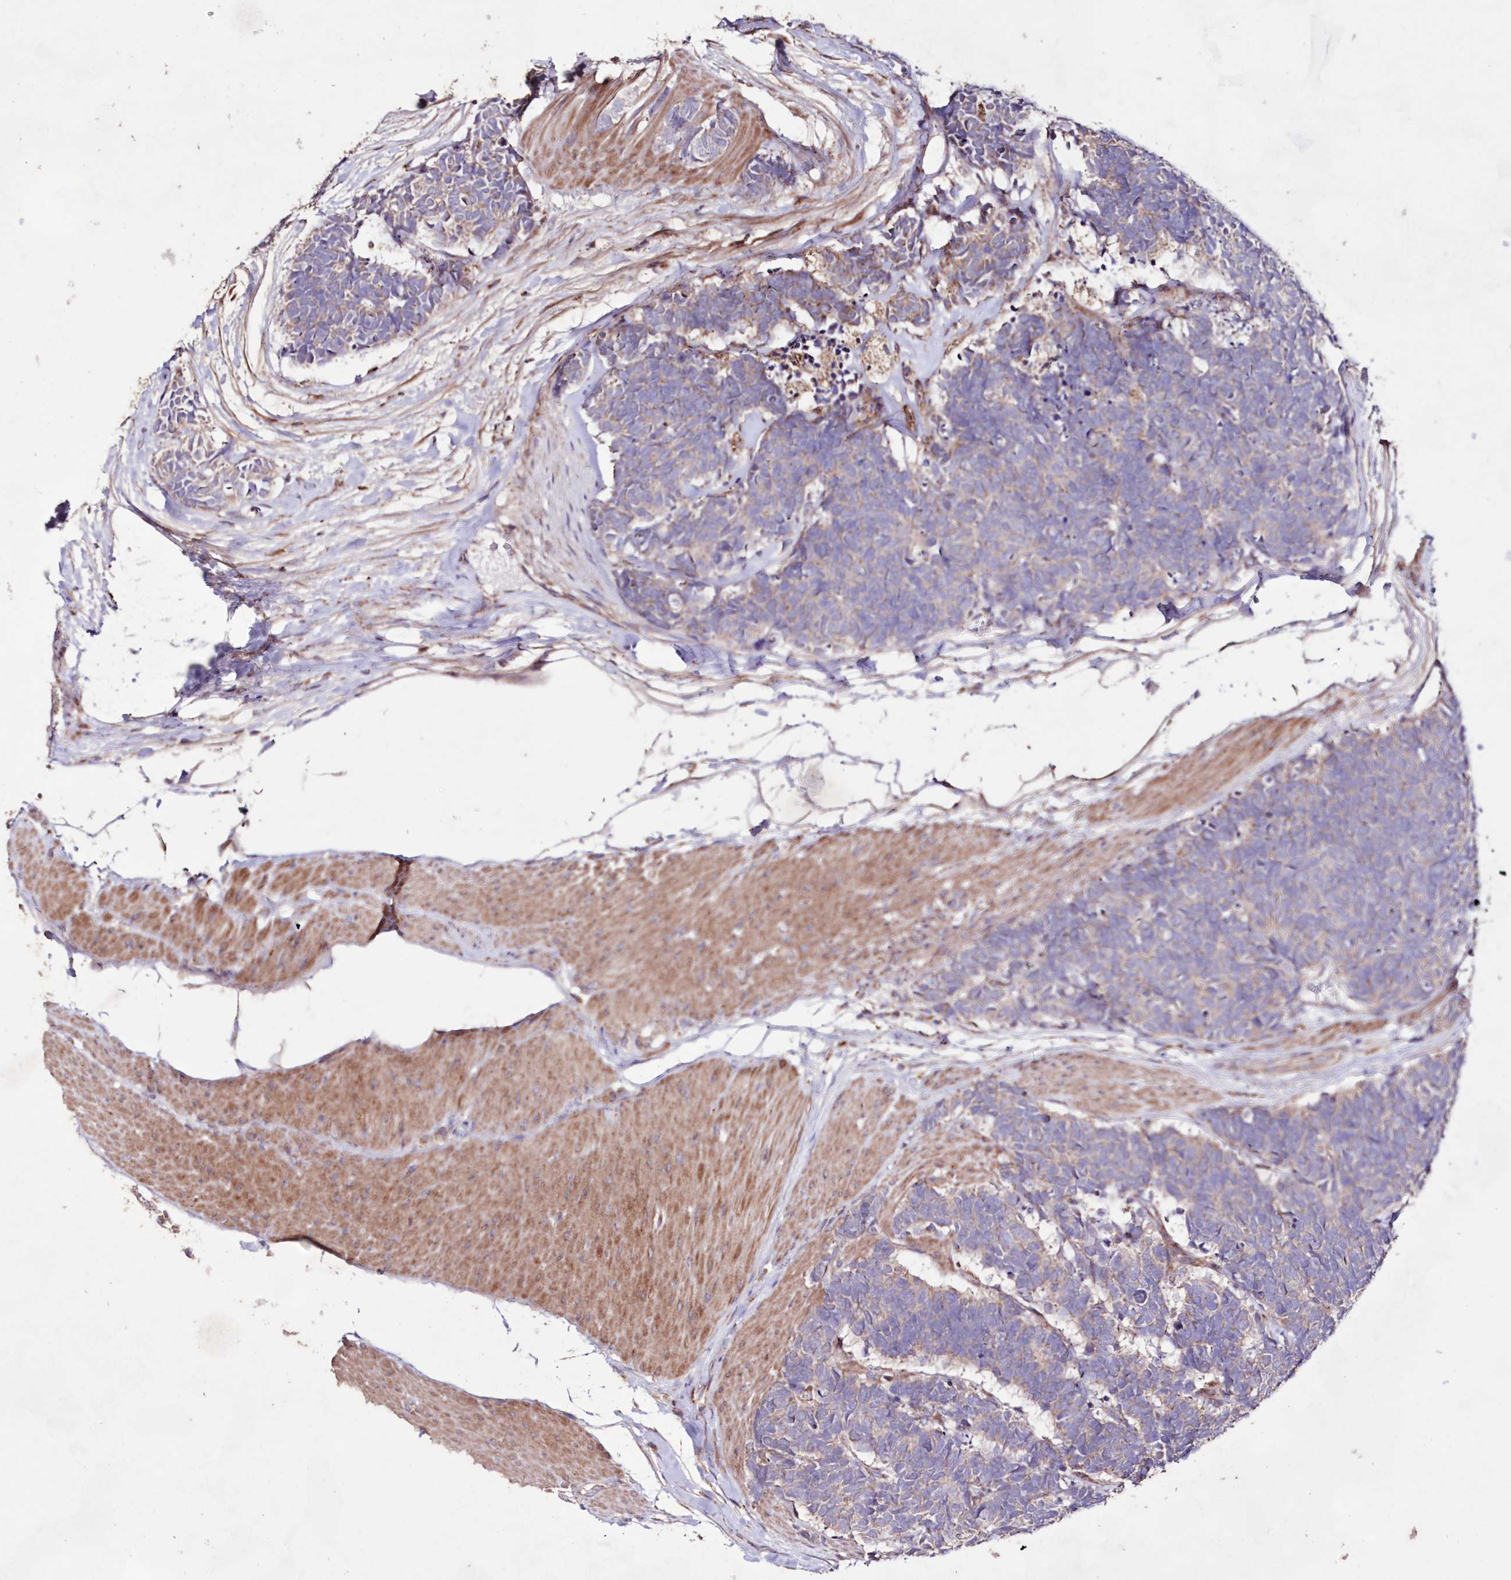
{"staining": {"intensity": "negative", "quantity": "none", "location": "none"}, "tissue": "carcinoid", "cell_type": "Tumor cells", "image_type": "cancer", "snomed": [{"axis": "morphology", "description": "Carcinoma, NOS"}, {"axis": "morphology", "description": "Carcinoid, malignant, NOS"}, {"axis": "topography", "description": "Urinary bladder"}], "caption": "There is no significant staining in tumor cells of carcinoma.", "gene": "HADHB", "patient": {"sex": "male", "age": 57}}